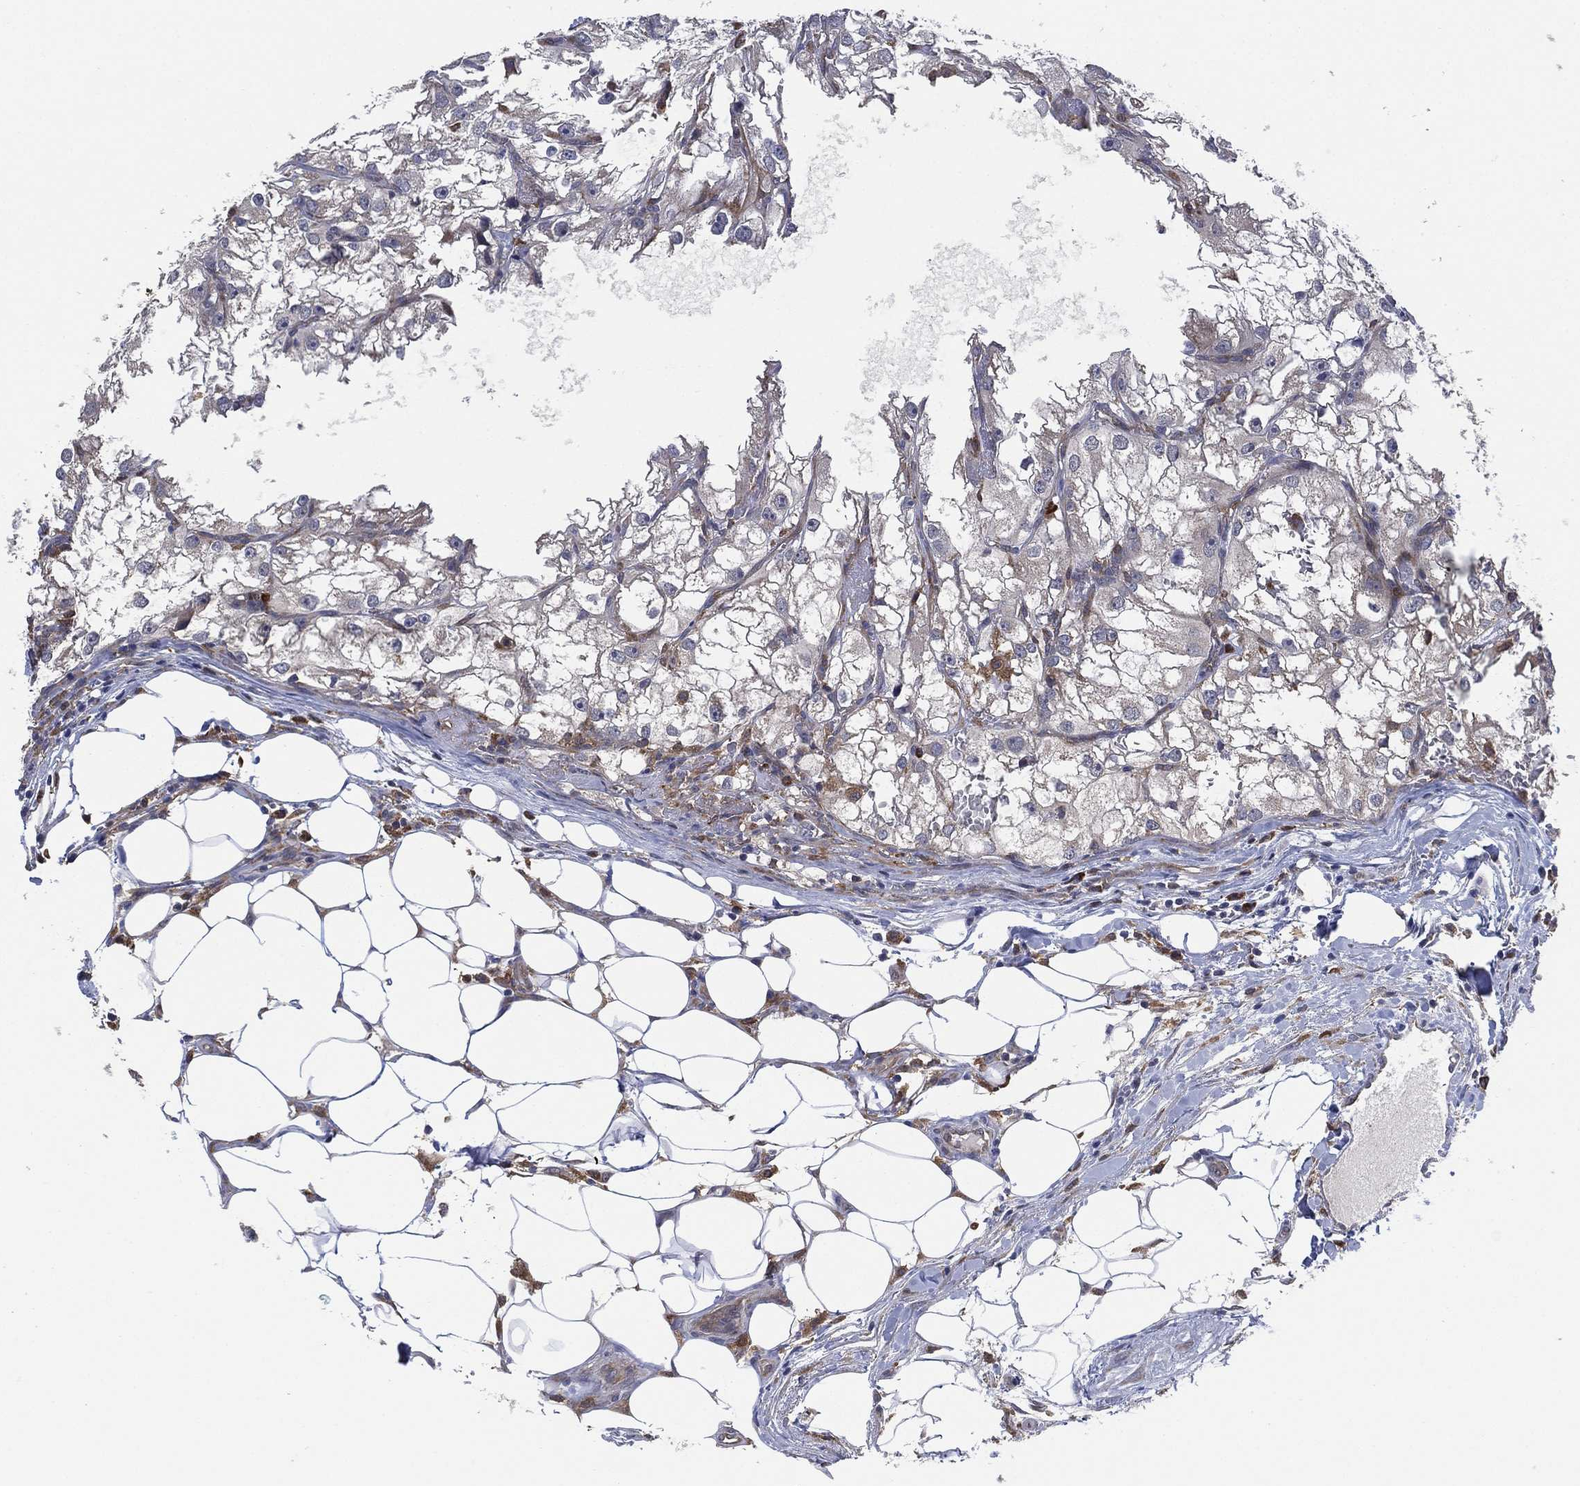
{"staining": {"intensity": "negative", "quantity": "none", "location": "none"}, "tissue": "renal cancer", "cell_type": "Tumor cells", "image_type": "cancer", "snomed": [{"axis": "morphology", "description": "Adenocarcinoma, NOS"}, {"axis": "topography", "description": "Kidney"}], "caption": "This is an IHC photomicrograph of renal cancer. There is no staining in tumor cells.", "gene": "FES", "patient": {"sex": "male", "age": 59}}